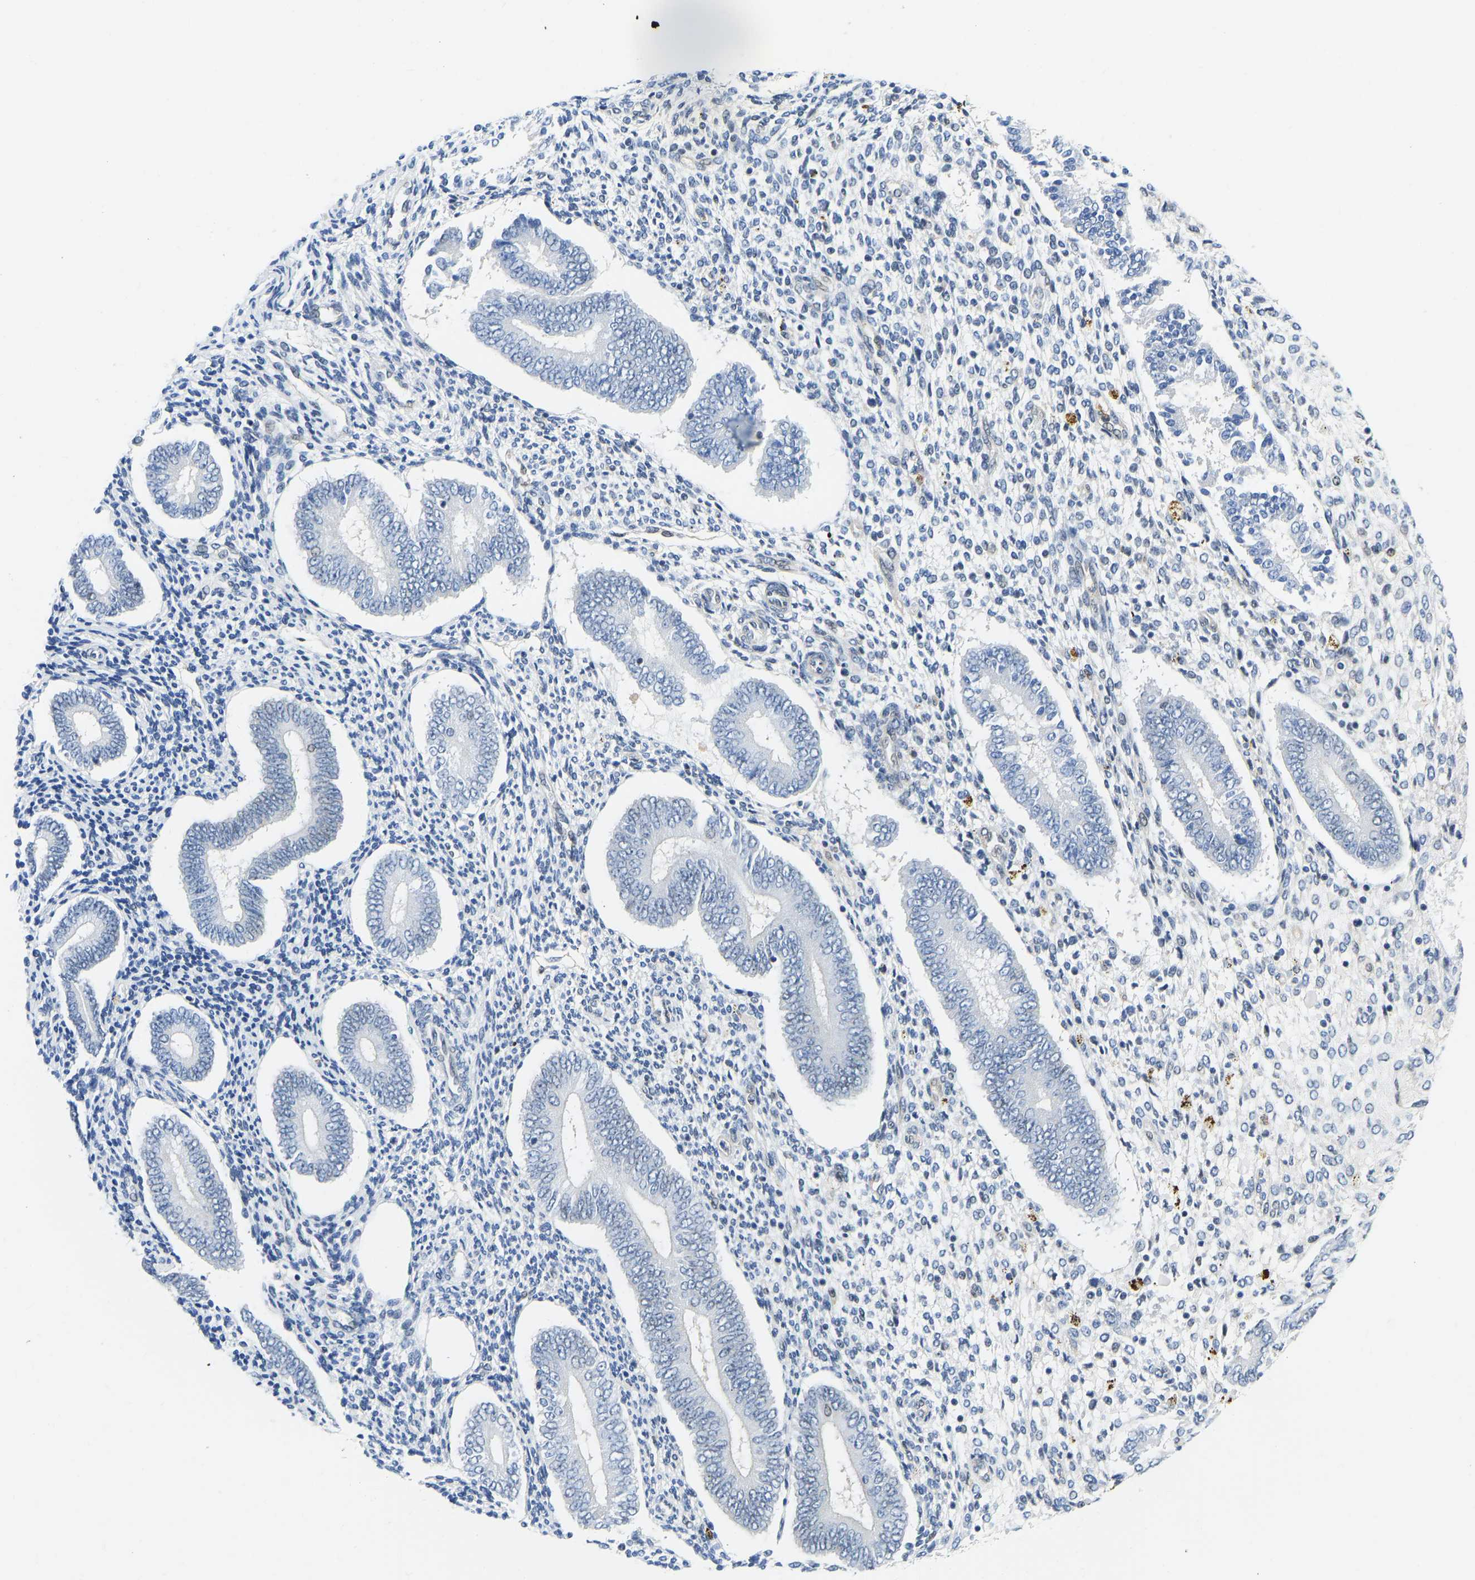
{"staining": {"intensity": "weak", "quantity": "<25%", "location": "nuclear"}, "tissue": "endometrium", "cell_type": "Cells in endometrial stroma", "image_type": "normal", "snomed": [{"axis": "morphology", "description": "Normal tissue, NOS"}, {"axis": "topography", "description": "Endometrium"}], "caption": "This histopathology image is of normal endometrium stained with immunohistochemistry (IHC) to label a protein in brown with the nuclei are counter-stained blue. There is no expression in cells in endometrial stroma. Nuclei are stained in blue.", "gene": "HDAC5", "patient": {"sex": "female", "age": 42}}